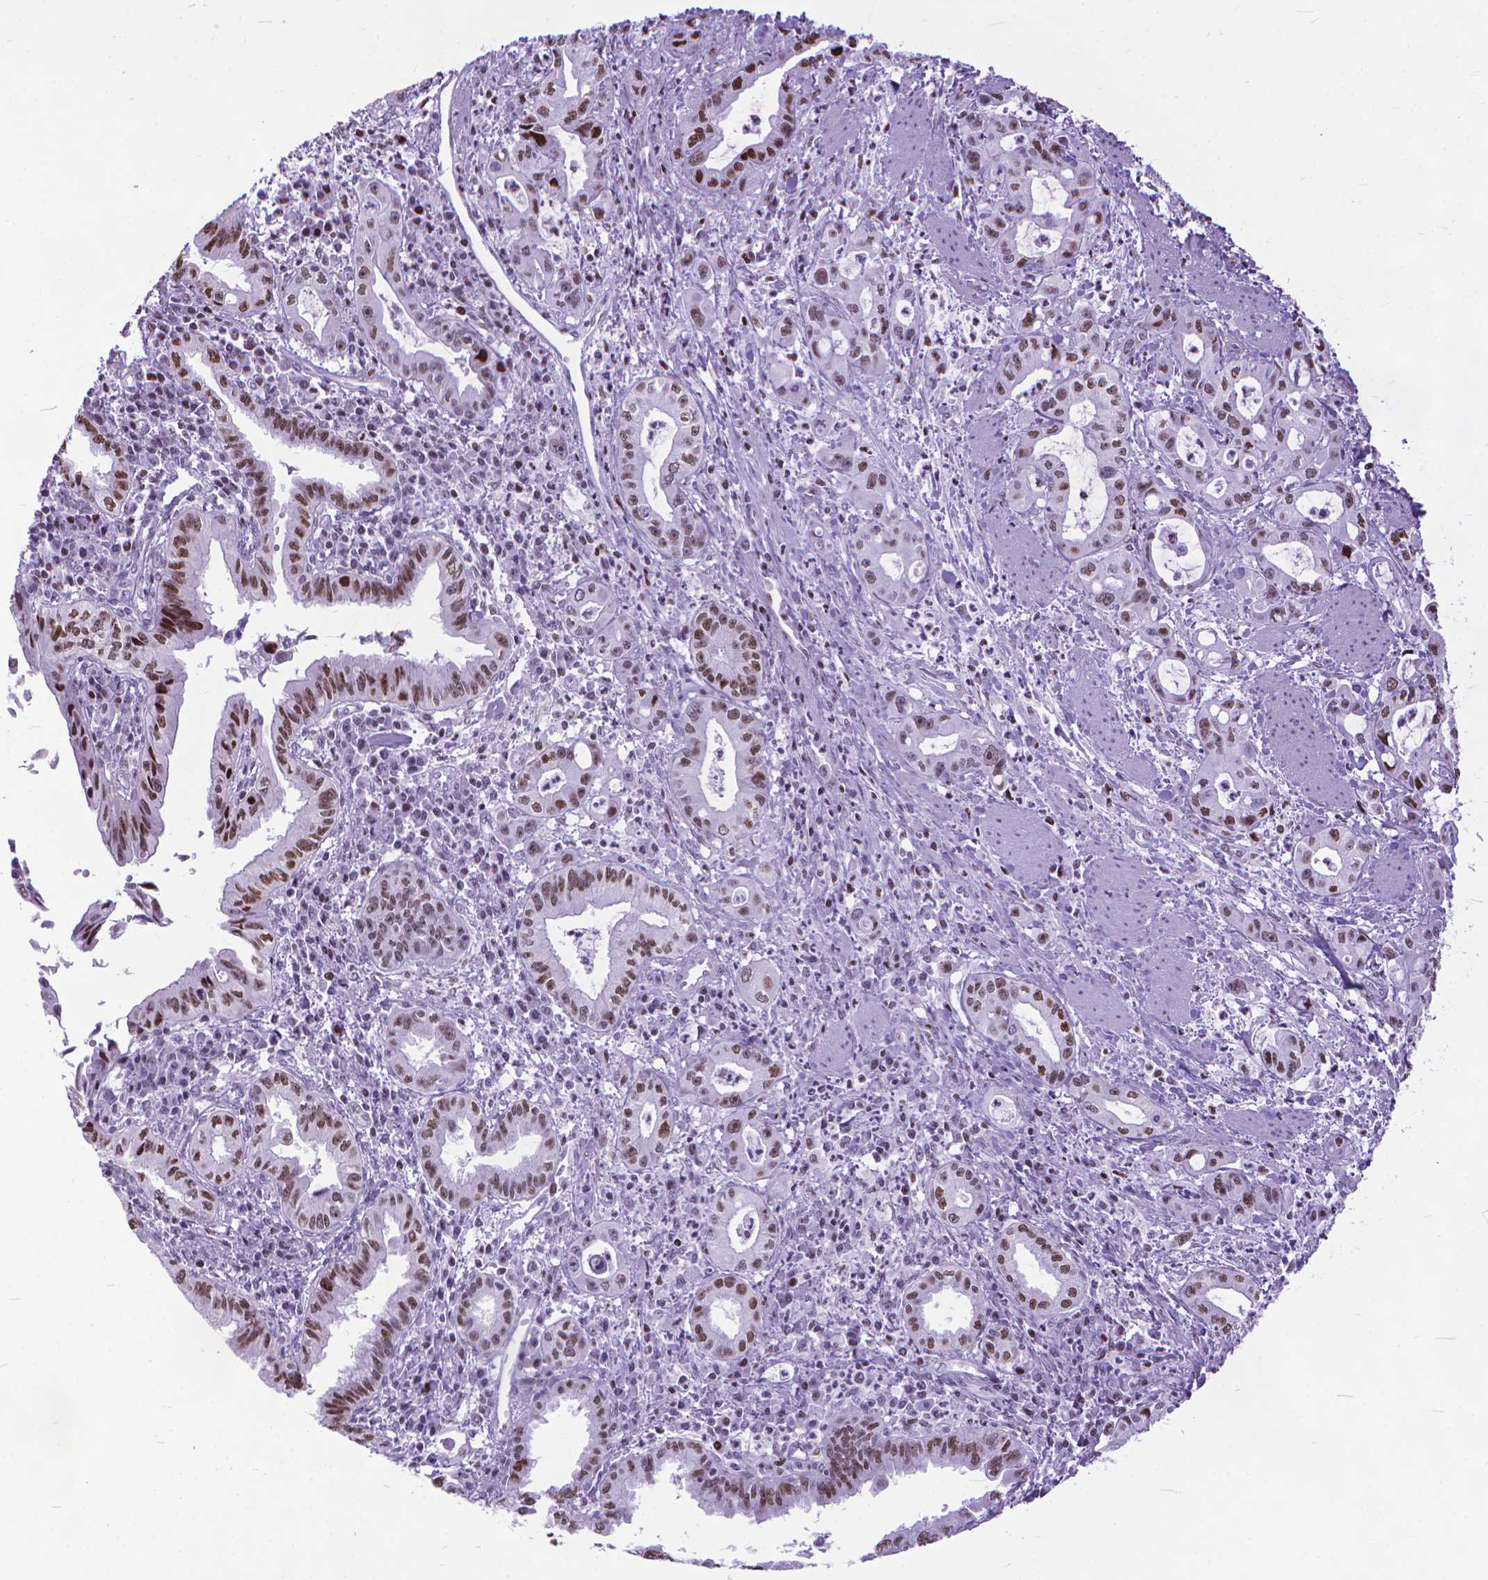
{"staining": {"intensity": "moderate", "quantity": ">75%", "location": "nuclear"}, "tissue": "pancreatic cancer", "cell_type": "Tumor cells", "image_type": "cancer", "snomed": [{"axis": "morphology", "description": "Adenocarcinoma, NOS"}, {"axis": "topography", "description": "Pancreas"}], "caption": "This image displays pancreatic cancer (adenocarcinoma) stained with immunohistochemistry (IHC) to label a protein in brown. The nuclear of tumor cells show moderate positivity for the protein. Nuclei are counter-stained blue.", "gene": "POLE4", "patient": {"sex": "male", "age": 72}}